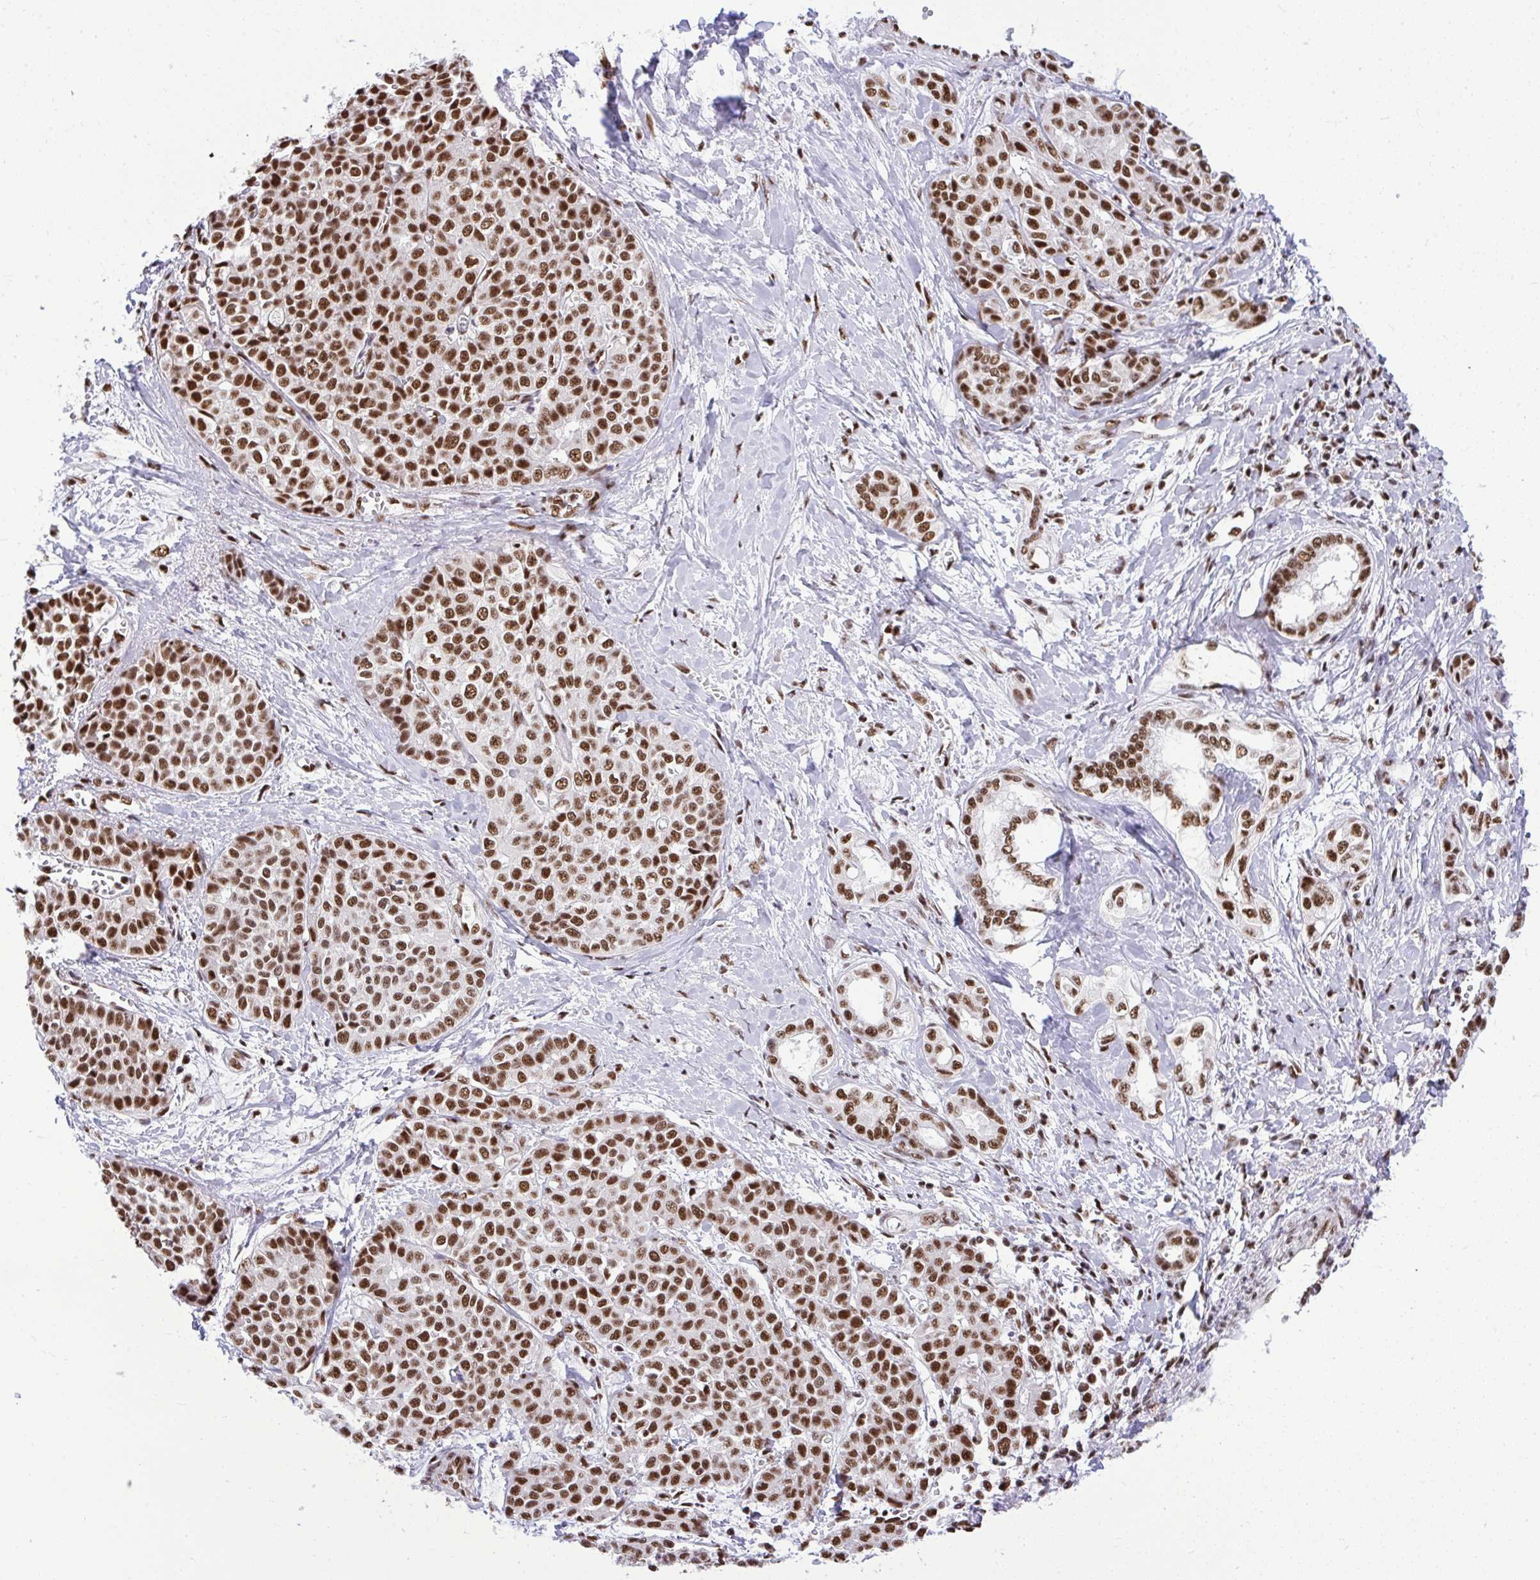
{"staining": {"intensity": "strong", "quantity": ">75%", "location": "nuclear"}, "tissue": "liver cancer", "cell_type": "Tumor cells", "image_type": "cancer", "snomed": [{"axis": "morphology", "description": "Cholangiocarcinoma"}, {"axis": "topography", "description": "Liver"}], "caption": "IHC of human liver cancer (cholangiocarcinoma) reveals high levels of strong nuclear positivity in about >75% of tumor cells.", "gene": "PRPF19", "patient": {"sex": "female", "age": 77}}